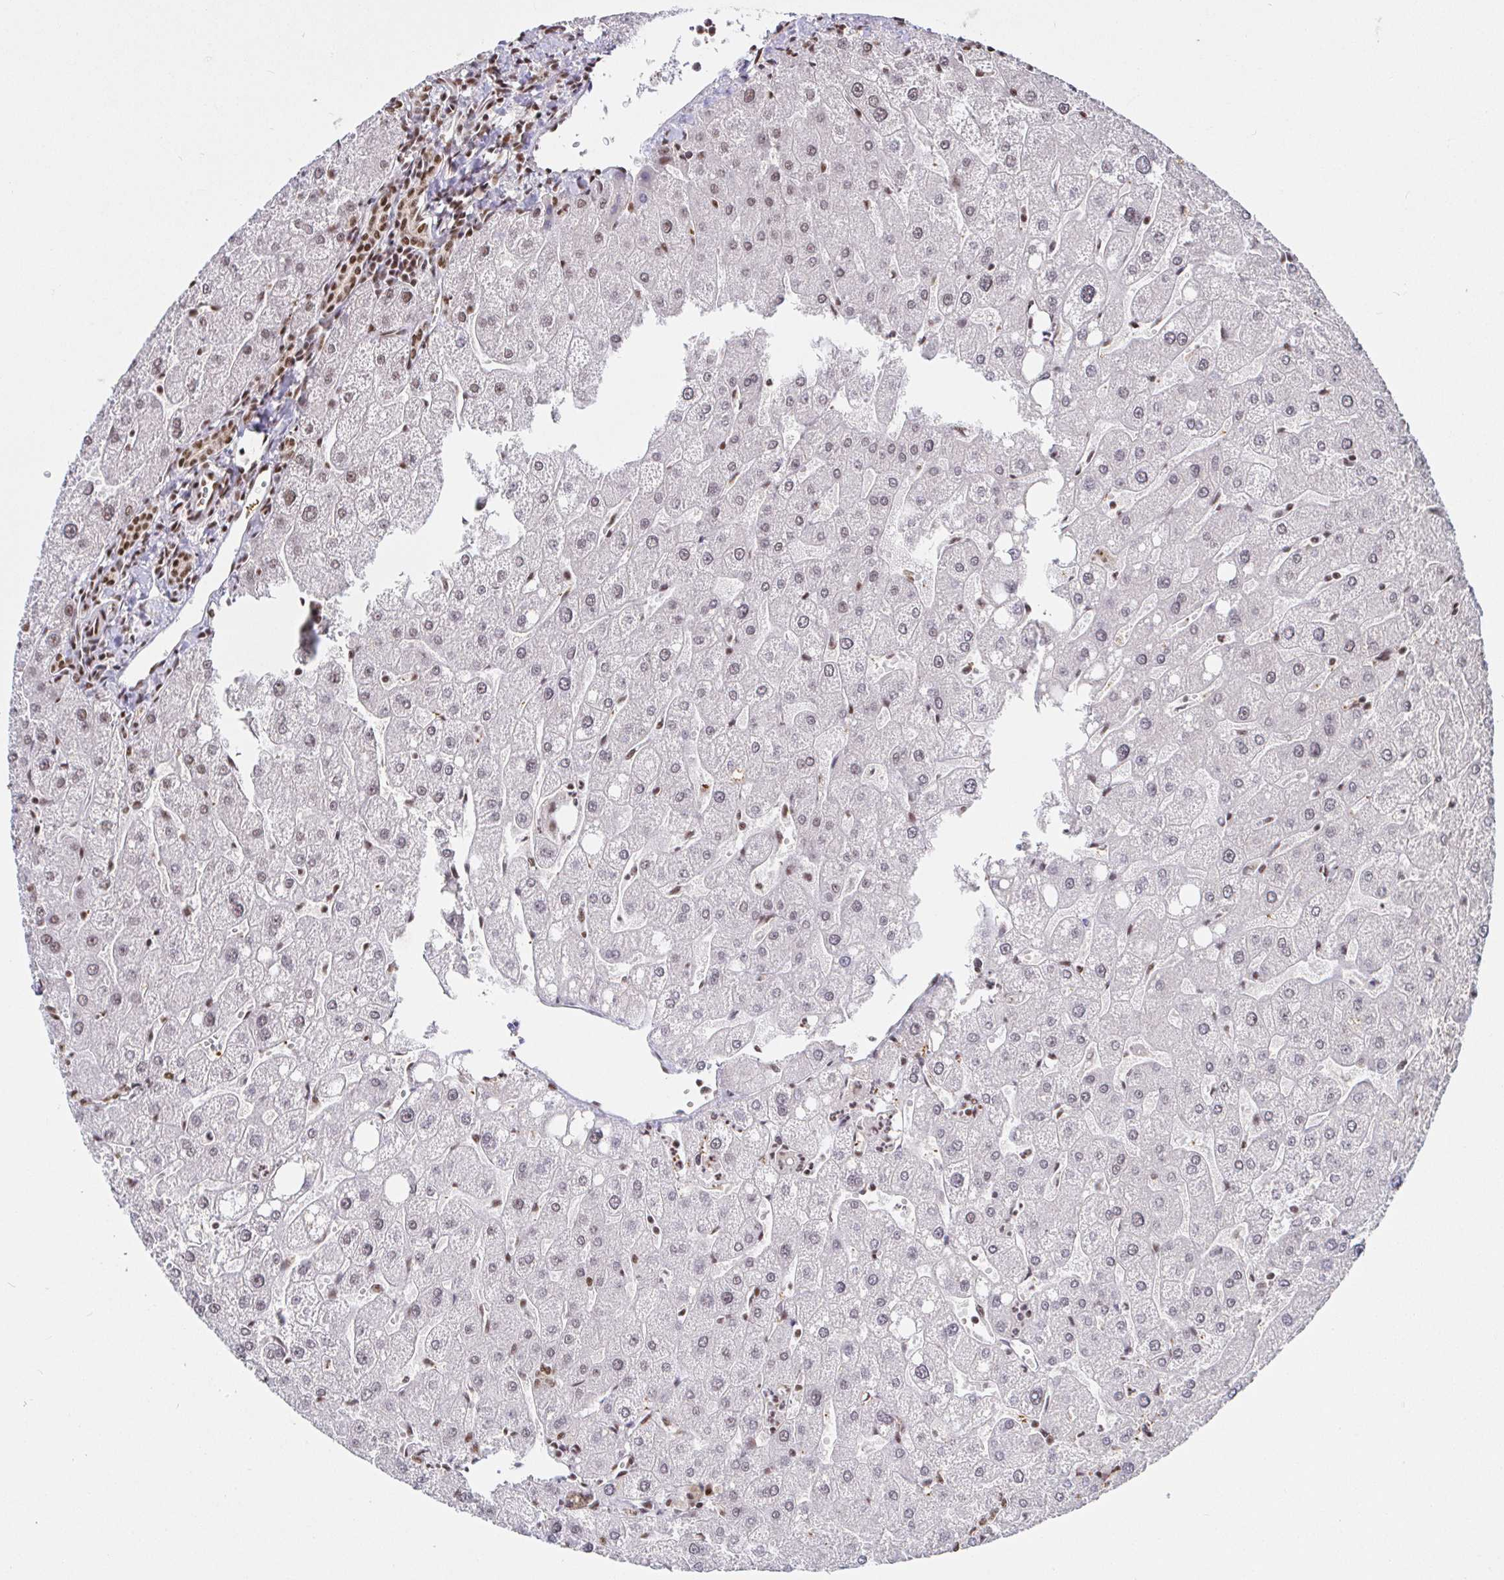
{"staining": {"intensity": "moderate", "quantity": ">75%", "location": "nuclear"}, "tissue": "liver", "cell_type": "Cholangiocytes", "image_type": "normal", "snomed": [{"axis": "morphology", "description": "Normal tissue, NOS"}, {"axis": "topography", "description": "Liver"}], "caption": "A micrograph of liver stained for a protein reveals moderate nuclear brown staining in cholangiocytes. (DAB IHC with brightfield microscopy, high magnification).", "gene": "SP3", "patient": {"sex": "male", "age": 67}}